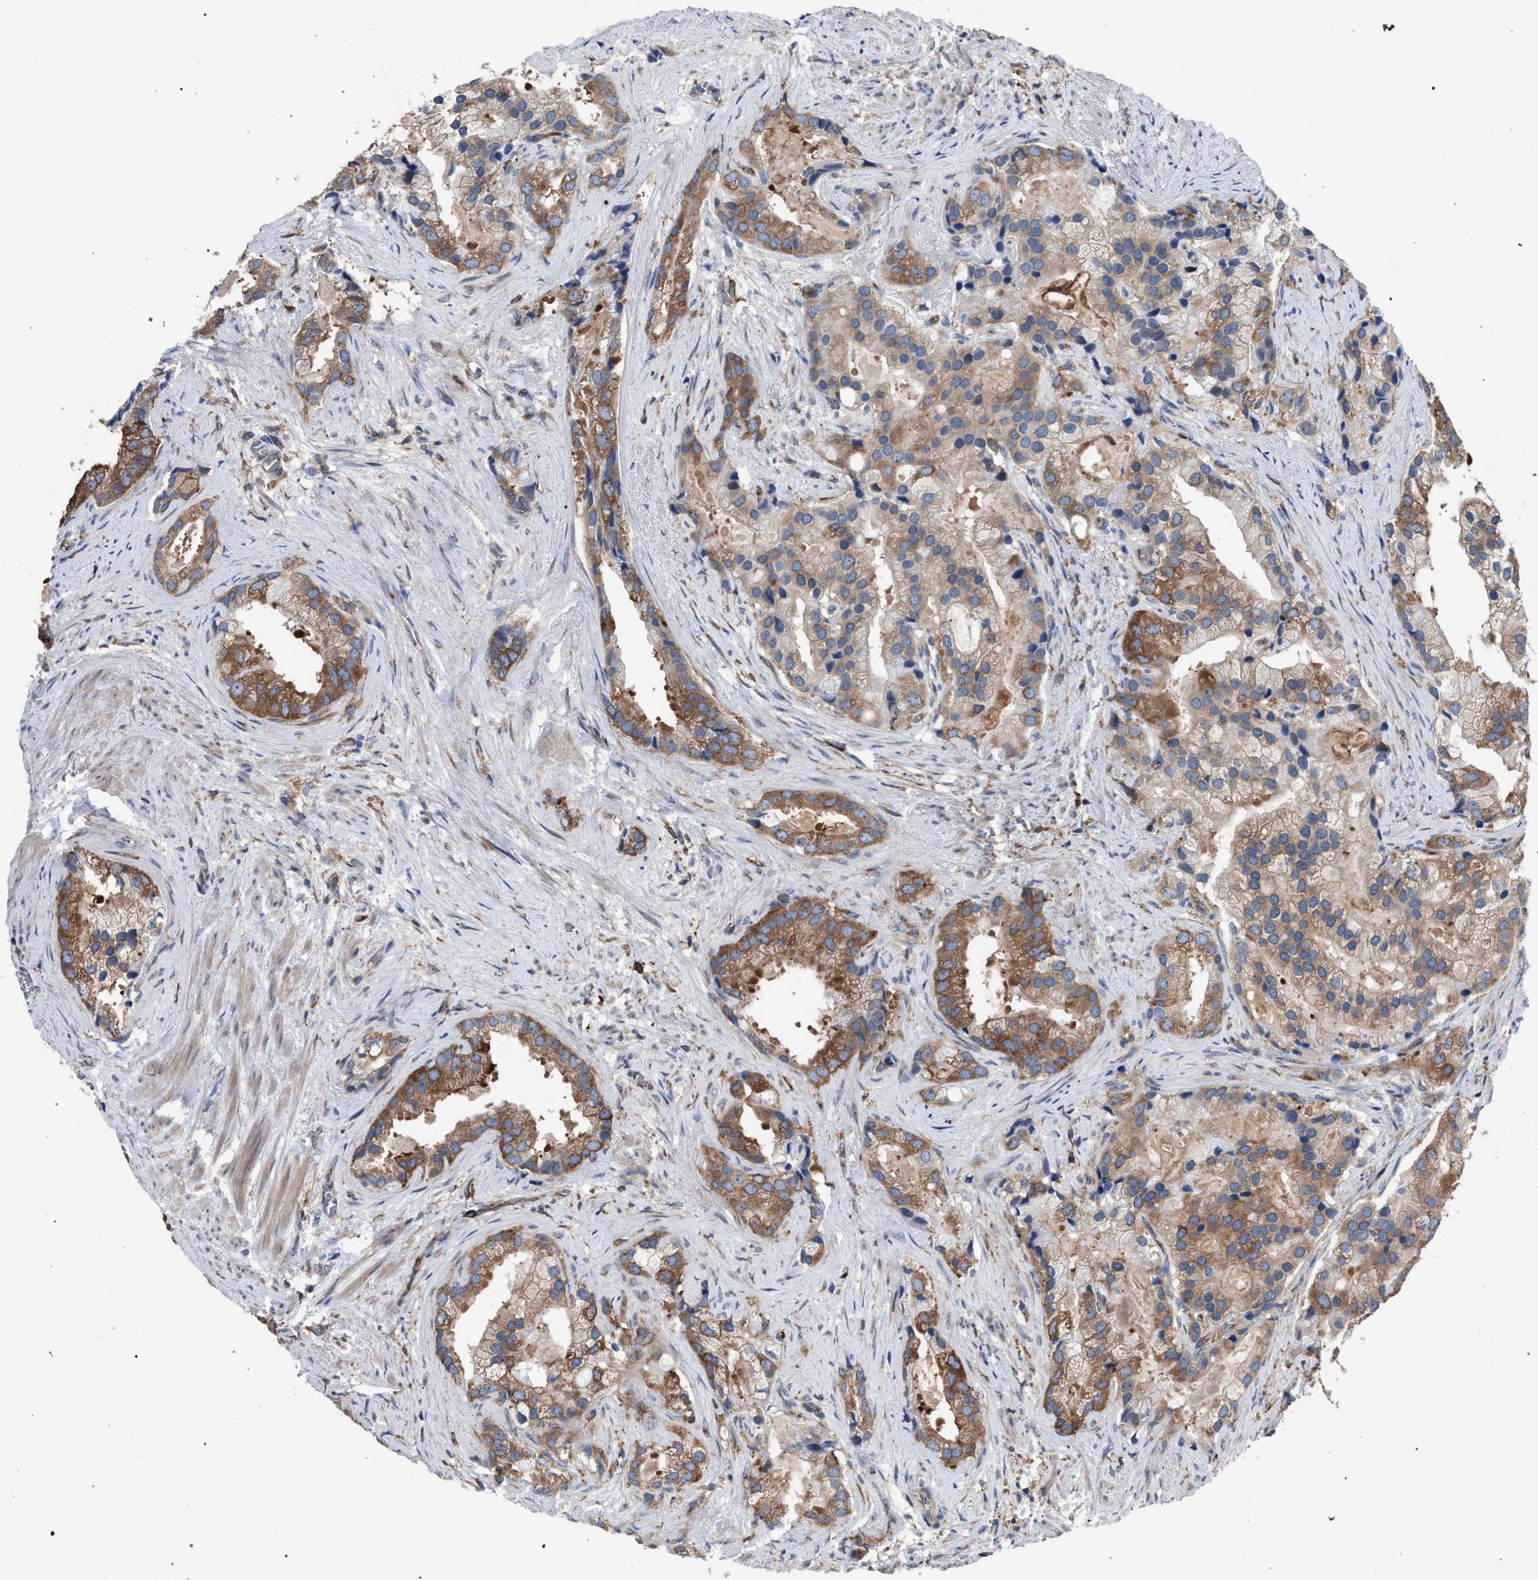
{"staining": {"intensity": "moderate", "quantity": ">75%", "location": "cytoplasmic/membranous"}, "tissue": "prostate cancer", "cell_type": "Tumor cells", "image_type": "cancer", "snomed": [{"axis": "morphology", "description": "Adenocarcinoma, Low grade"}, {"axis": "topography", "description": "Prostate"}], "caption": "A high-resolution photomicrograph shows IHC staining of prostate cancer (adenocarcinoma (low-grade)), which displays moderate cytoplasmic/membranous positivity in approximately >75% of tumor cells. The protein of interest is stained brown, and the nuclei are stained in blue (DAB IHC with brightfield microscopy, high magnification).", "gene": "CDR2L", "patient": {"sex": "male", "age": 71}}